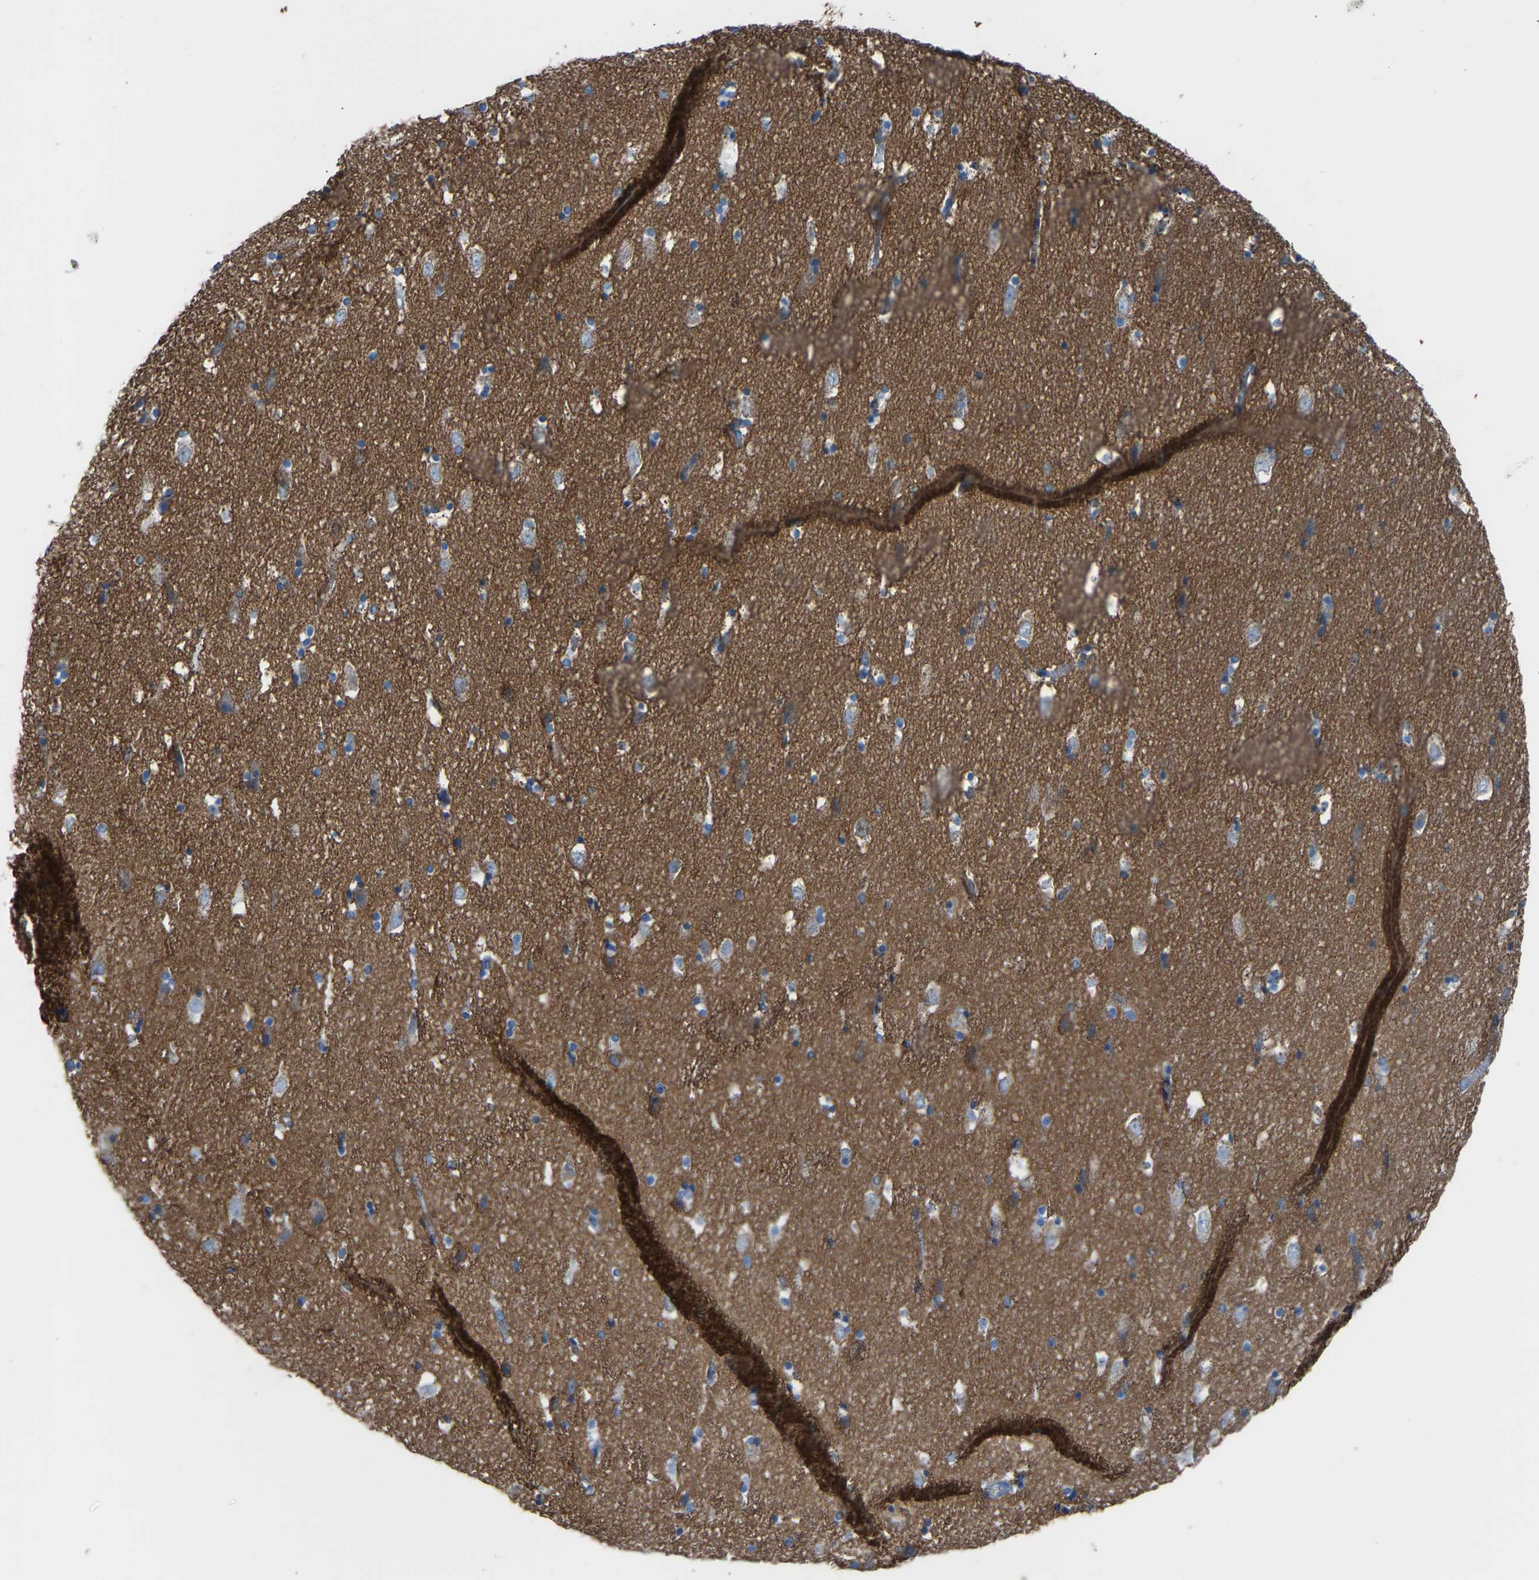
{"staining": {"intensity": "moderate", "quantity": "<25%", "location": "cytoplasmic/membranous"}, "tissue": "hippocampus", "cell_type": "Glial cells", "image_type": "normal", "snomed": [{"axis": "morphology", "description": "Normal tissue, NOS"}, {"axis": "topography", "description": "Hippocampus"}], "caption": "Immunohistochemical staining of unremarkable hippocampus reveals low levels of moderate cytoplasmic/membranous positivity in about <25% of glial cells.", "gene": "PIGS", "patient": {"sex": "male", "age": 45}}